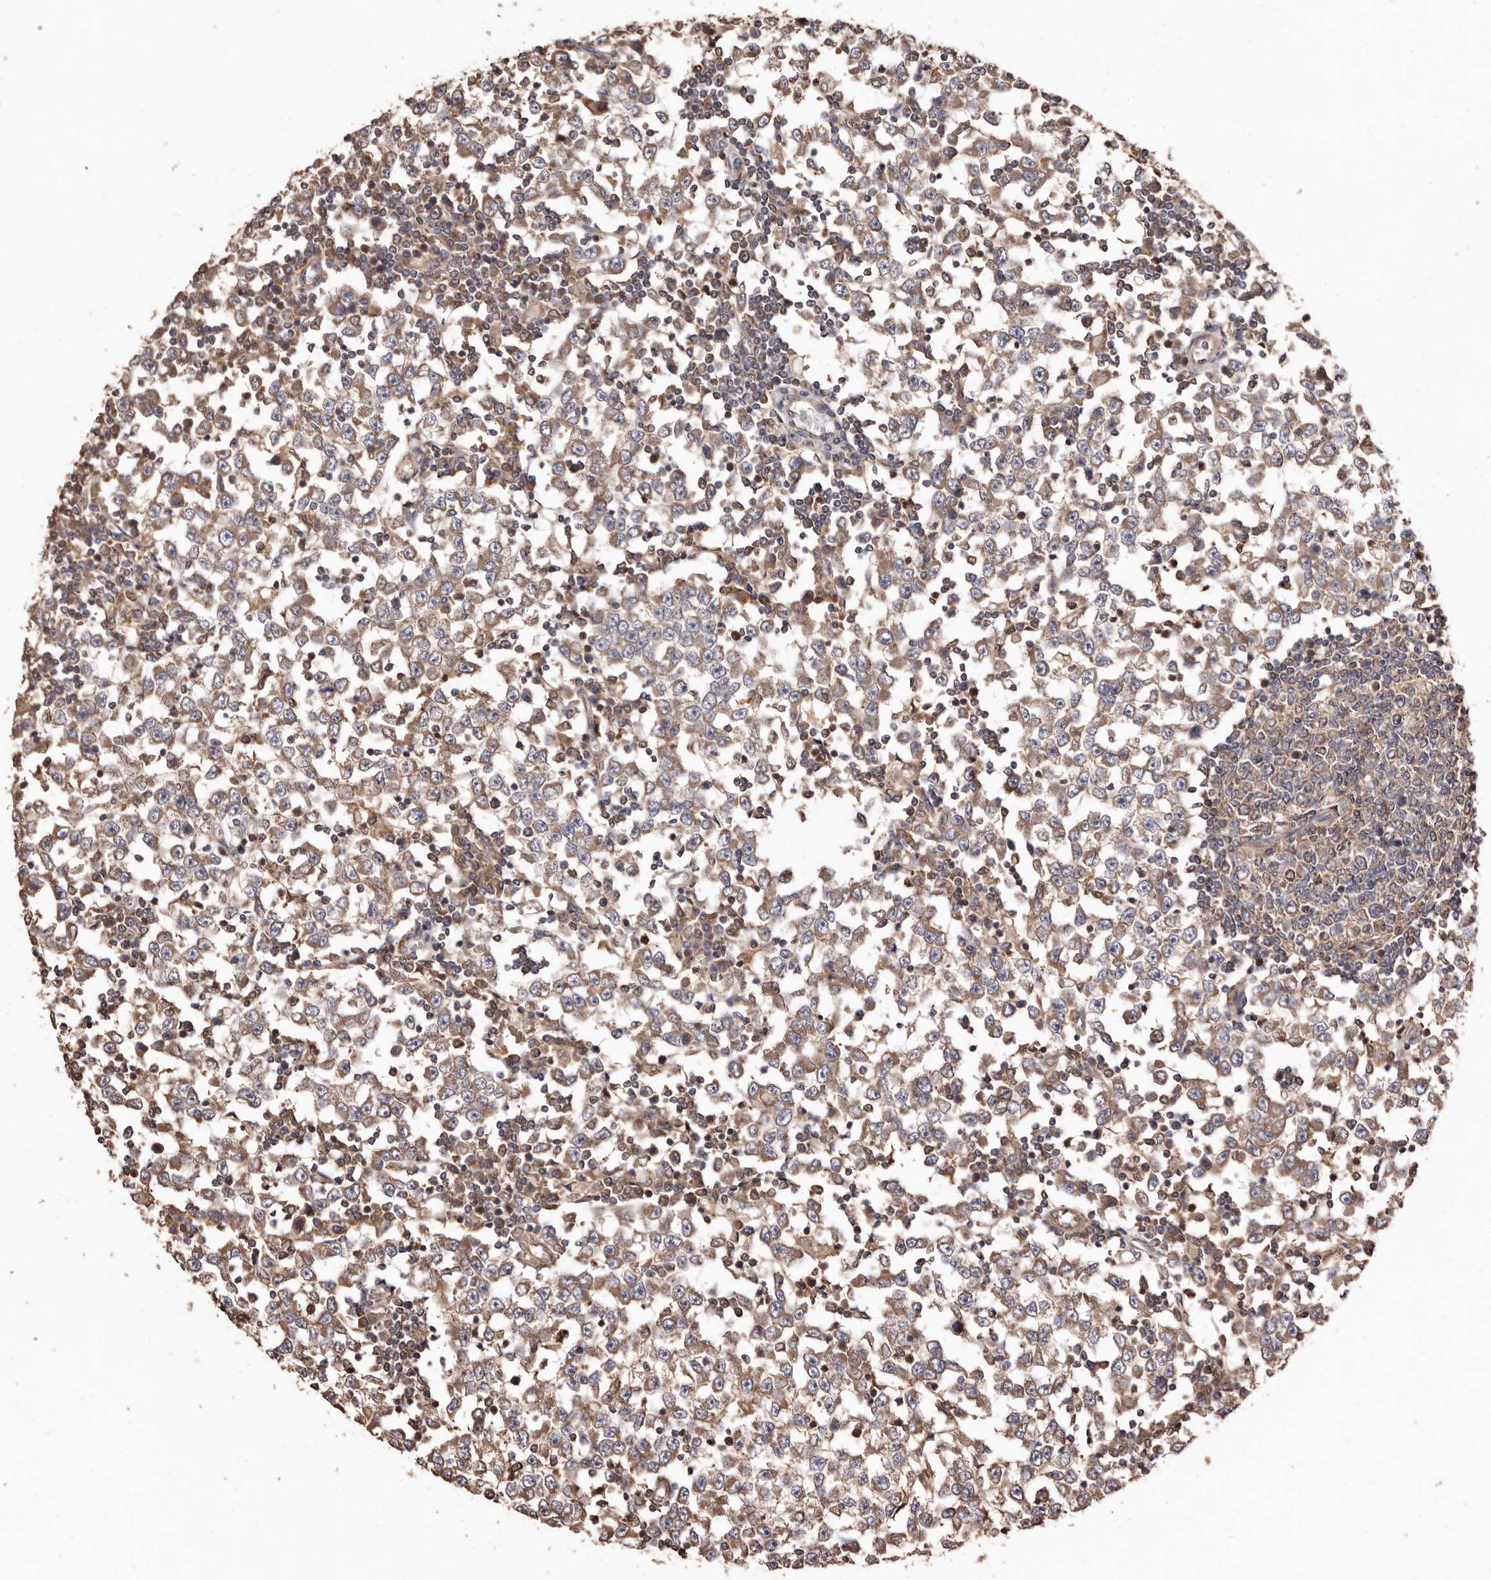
{"staining": {"intensity": "moderate", "quantity": ">75%", "location": "cytoplasmic/membranous"}, "tissue": "testis cancer", "cell_type": "Tumor cells", "image_type": "cancer", "snomed": [{"axis": "morphology", "description": "Seminoma, NOS"}, {"axis": "topography", "description": "Testis"}], "caption": "Tumor cells reveal moderate cytoplasmic/membranous expression in about >75% of cells in seminoma (testis).", "gene": "COQ8B", "patient": {"sex": "male", "age": 65}}